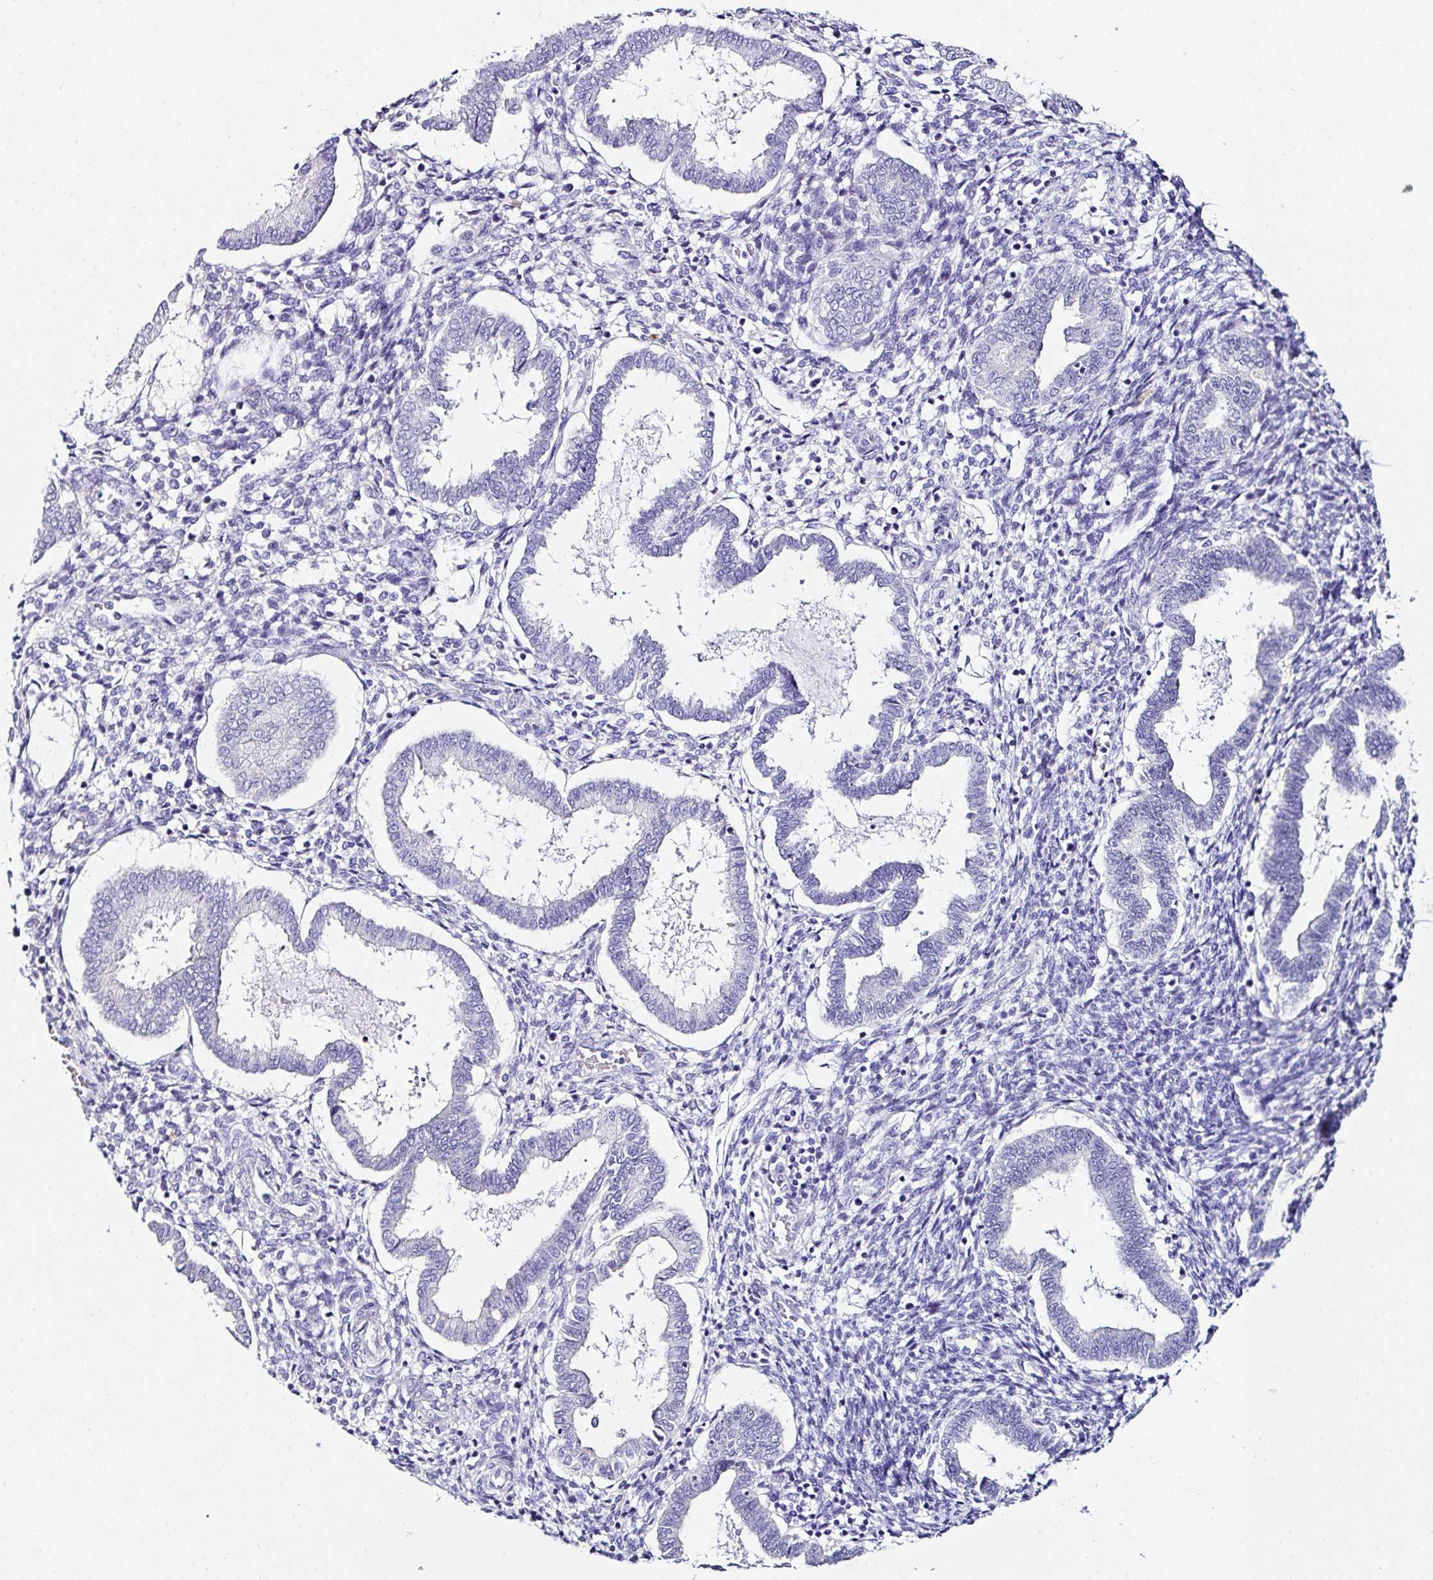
{"staining": {"intensity": "negative", "quantity": "none", "location": "none"}, "tissue": "endometrium", "cell_type": "Cells in endometrial stroma", "image_type": "normal", "snomed": [{"axis": "morphology", "description": "Normal tissue, NOS"}, {"axis": "topography", "description": "Endometrium"}], "caption": "The immunohistochemistry (IHC) histopathology image has no significant expression in cells in endometrial stroma of endometrium.", "gene": "TMPRSS11E", "patient": {"sex": "female", "age": 24}}